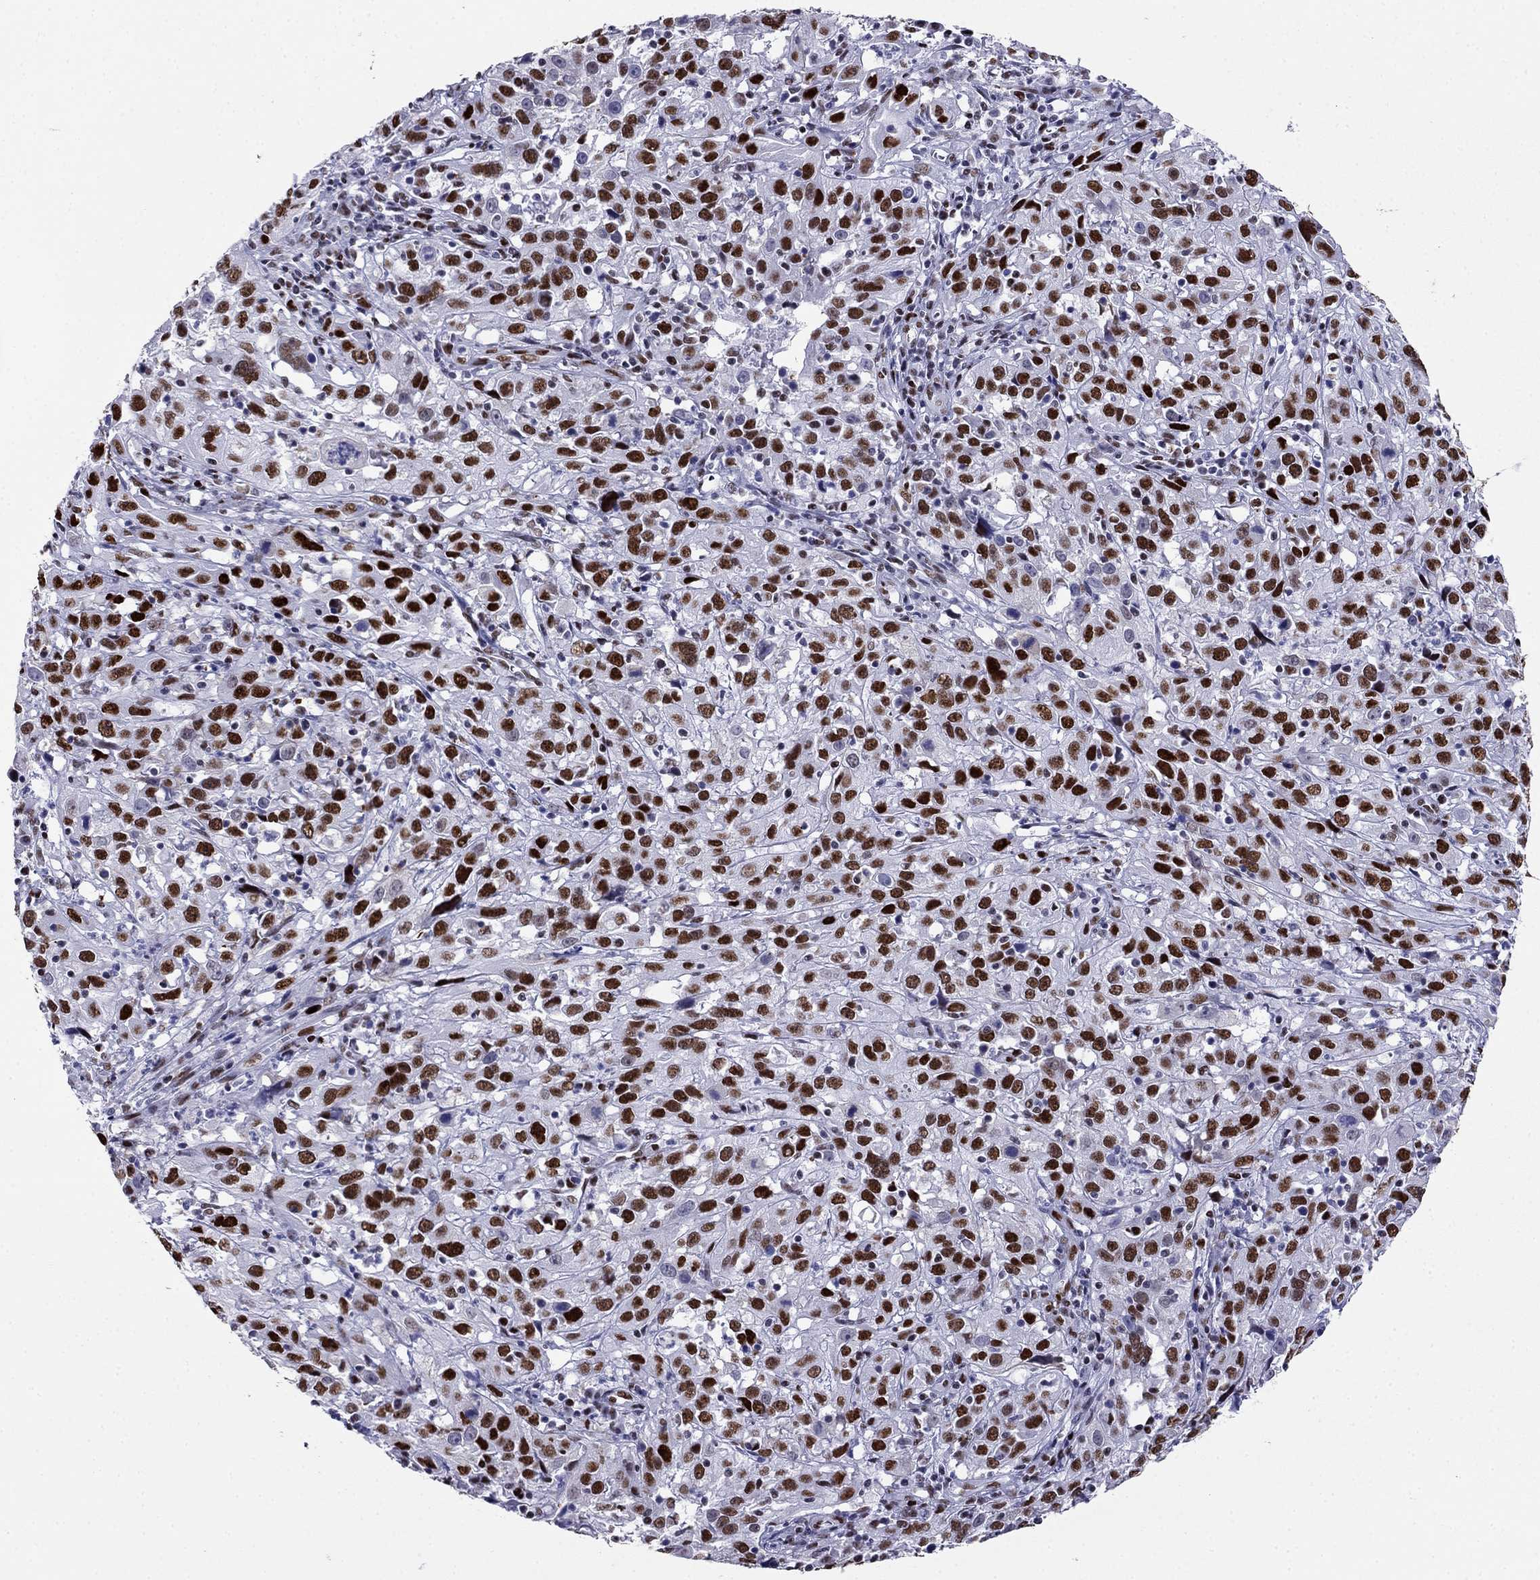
{"staining": {"intensity": "strong", "quantity": ">75%", "location": "nuclear"}, "tissue": "cervical cancer", "cell_type": "Tumor cells", "image_type": "cancer", "snomed": [{"axis": "morphology", "description": "Squamous cell carcinoma, NOS"}, {"axis": "topography", "description": "Cervix"}], "caption": "Immunohistochemistry (IHC) (DAB (3,3'-diaminobenzidine)) staining of human cervical squamous cell carcinoma displays strong nuclear protein staining in approximately >75% of tumor cells.", "gene": "PPM1G", "patient": {"sex": "female", "age": 32}}